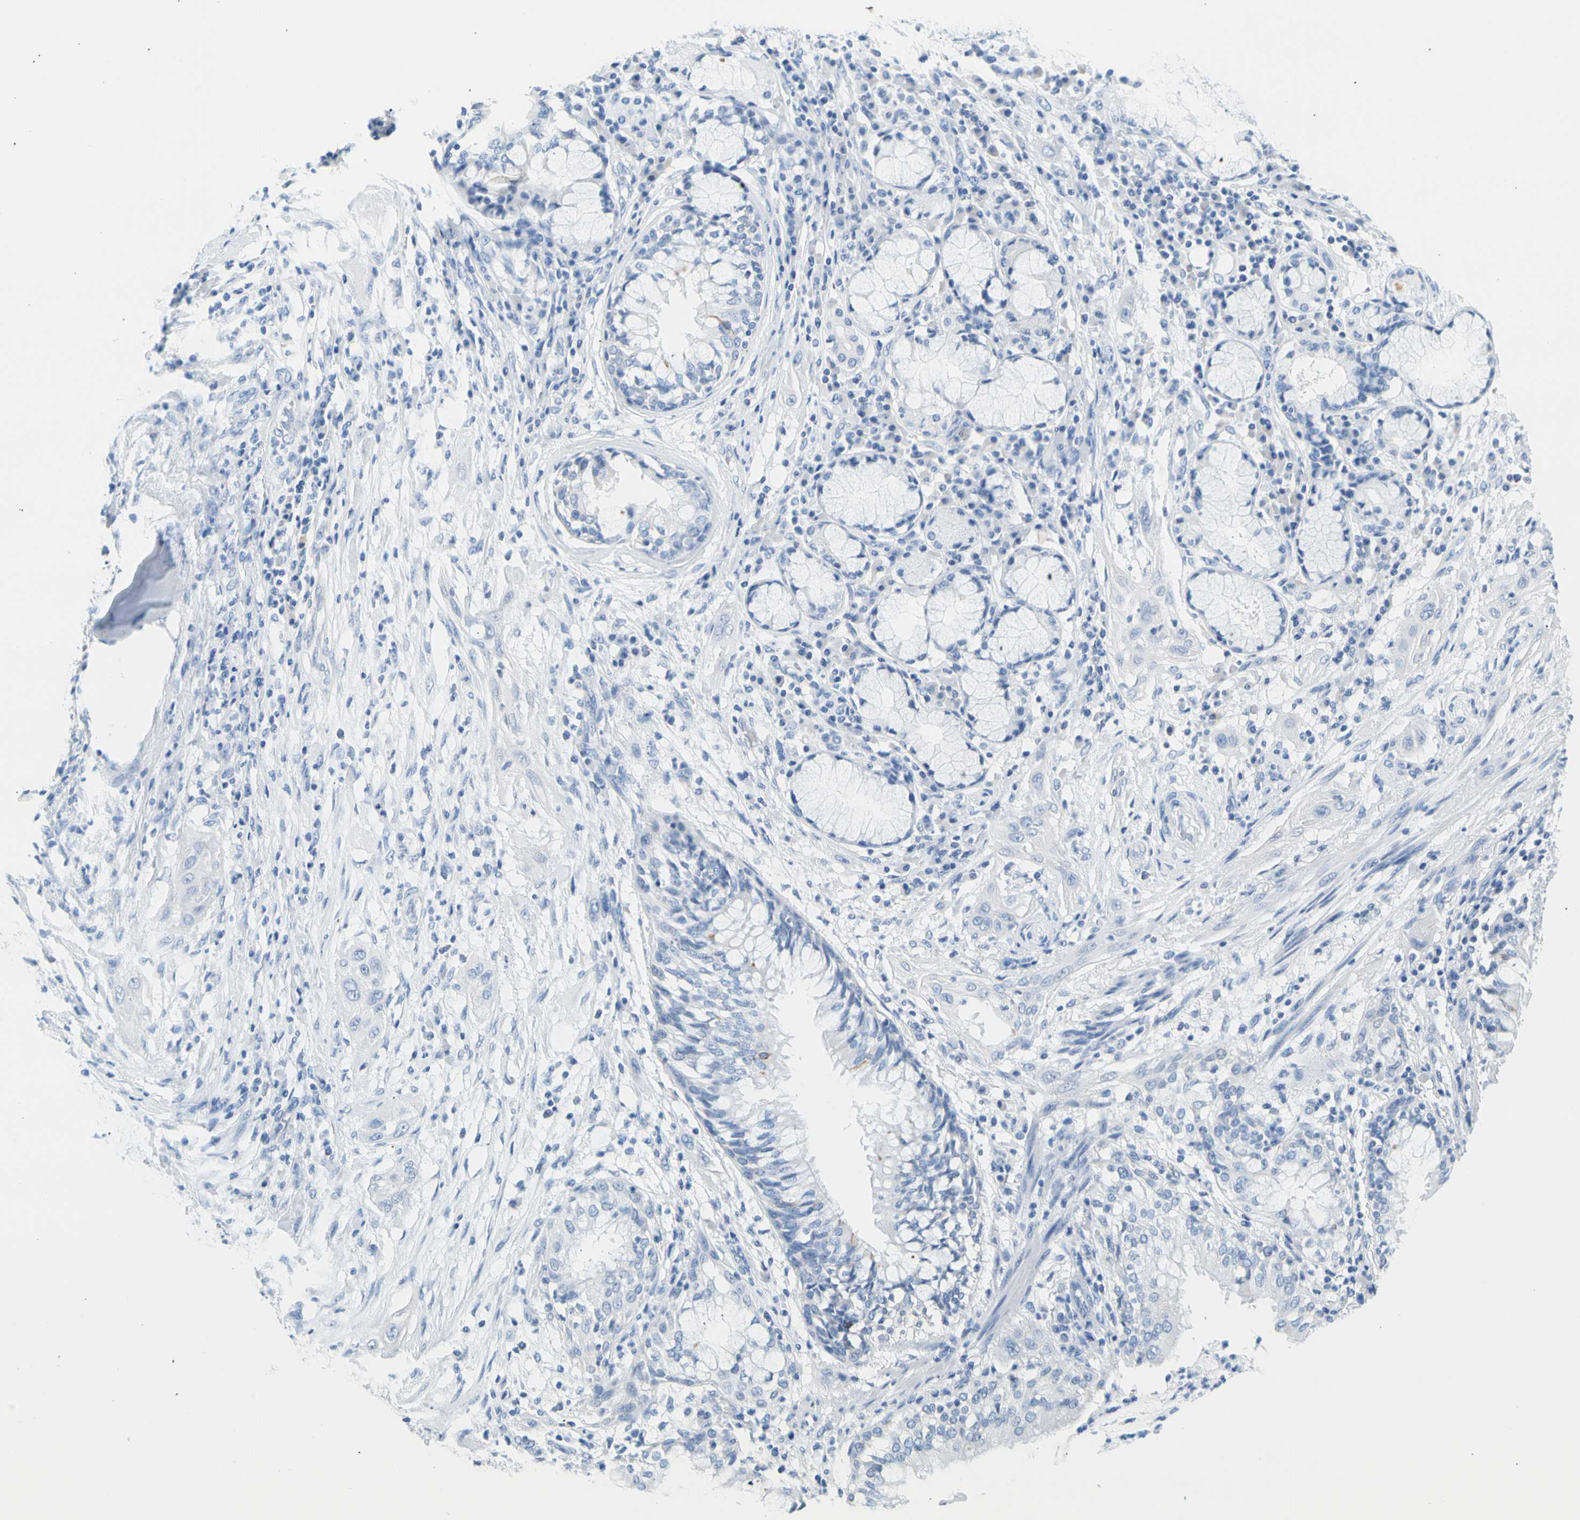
{"staining": {"intensity": "negative", "quantity": "none", "location": "none"}, "tissue": "lung cancer", "cell_type": "Tumor cells", "image_type": "cancer", "snomed": [{"axis": "morphology", "description": "Squamous cell carcinoma, NOS"}, {"axis": "topography", "description": "Lung"}], "caption": "DAB (3,3'-diaminobenzidine) immunohistochemical staining of human lung cancer shows no significant expression in tumor cells.", "gene": "CEL", "patient": {"sex": "female", "age": 47}}